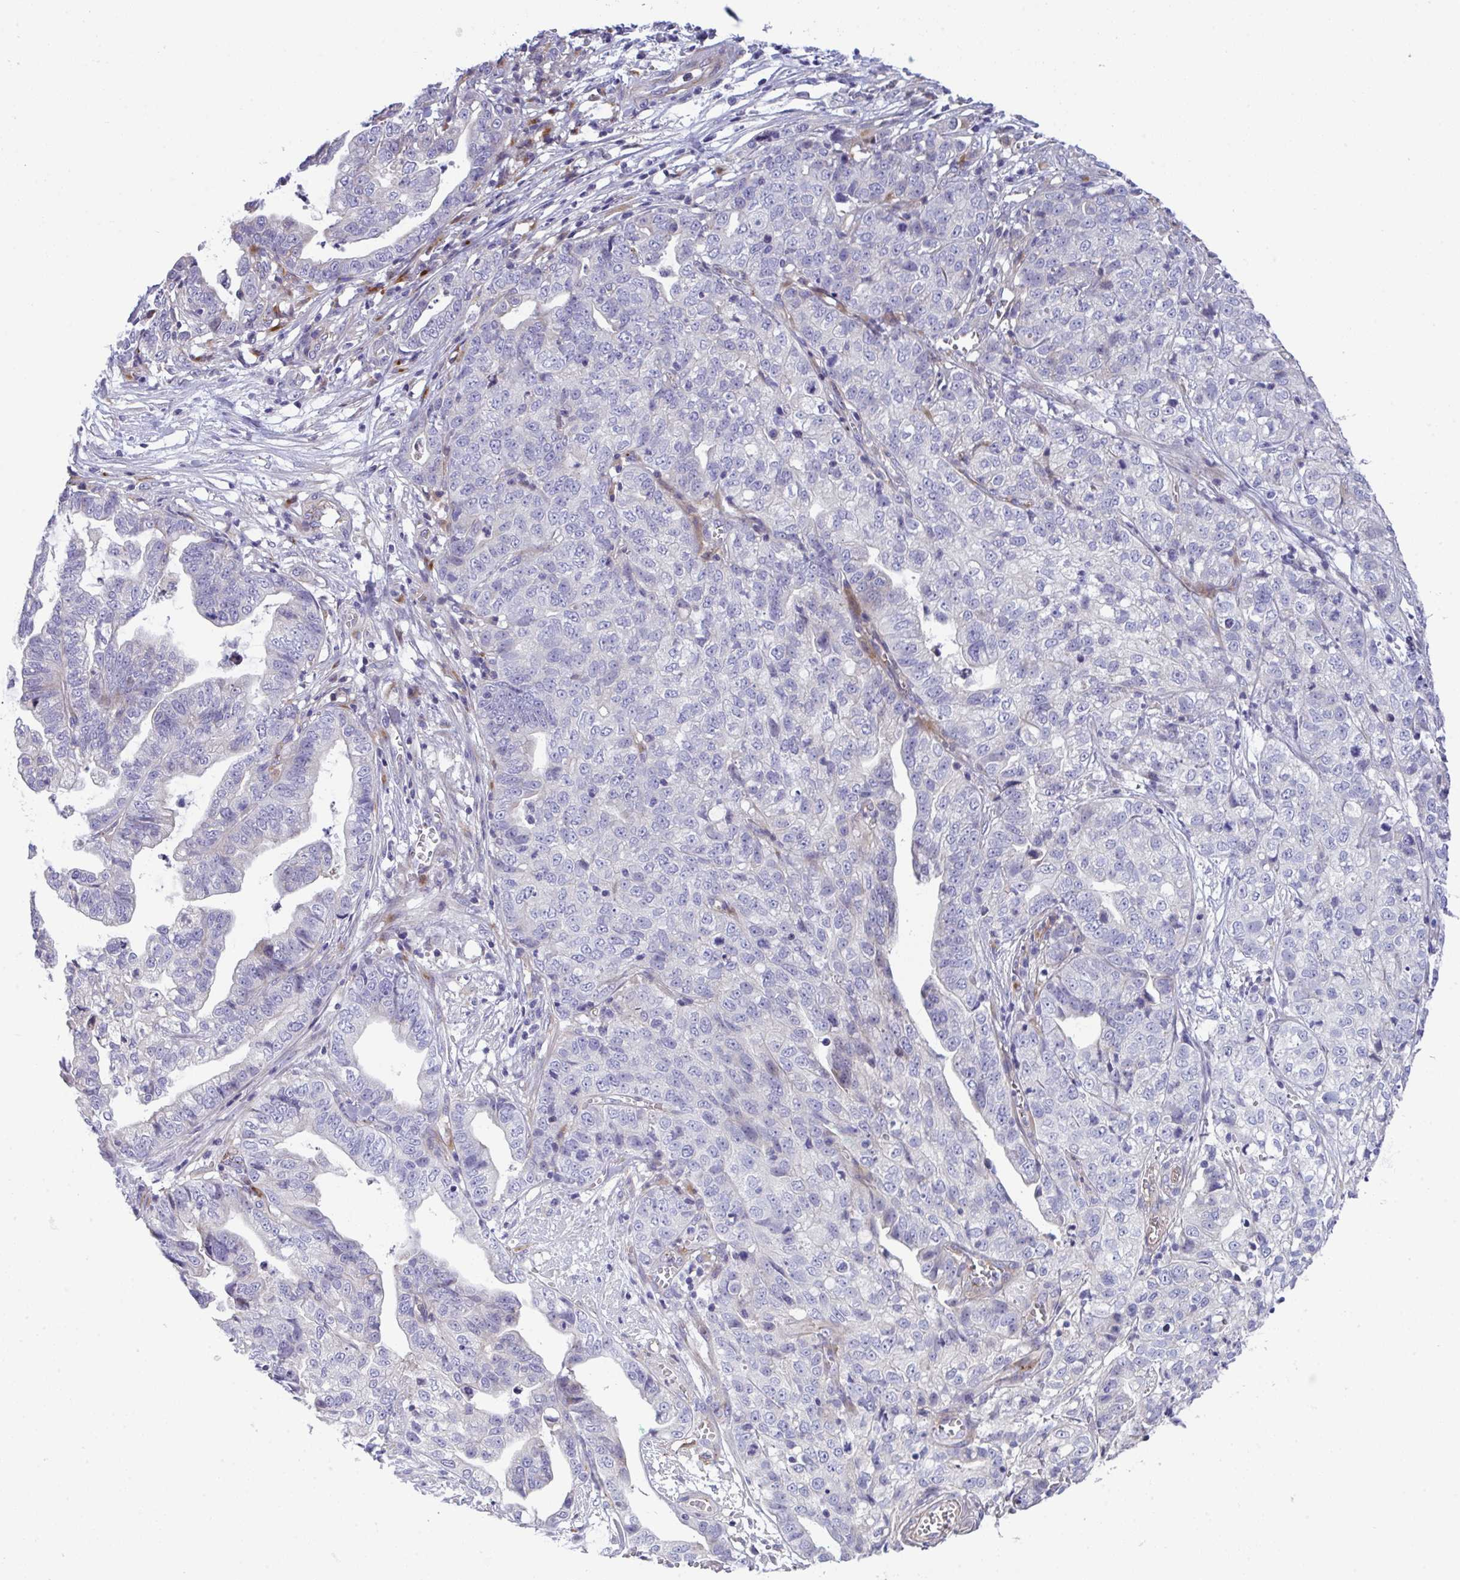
{"staining": {"intensity": "negative", "quantity": "none", "location": "none"}, "tissue": "stomach cancer", "cell_type": "Tumor cells", "image_type": "cancer", "snomed": [{"axis": "morphology", "description": "Adenocarcinoma, NOS"}, {"axis": "topography", "description": "Stomach, upper"}], "caption": "Adenocarcinoma (stomach) was stained to show a protein in brown. There is no significant expression in tumor cells.", "gene": "TOR1AIP2", "patient": {"sex": "female", "age": 67}}